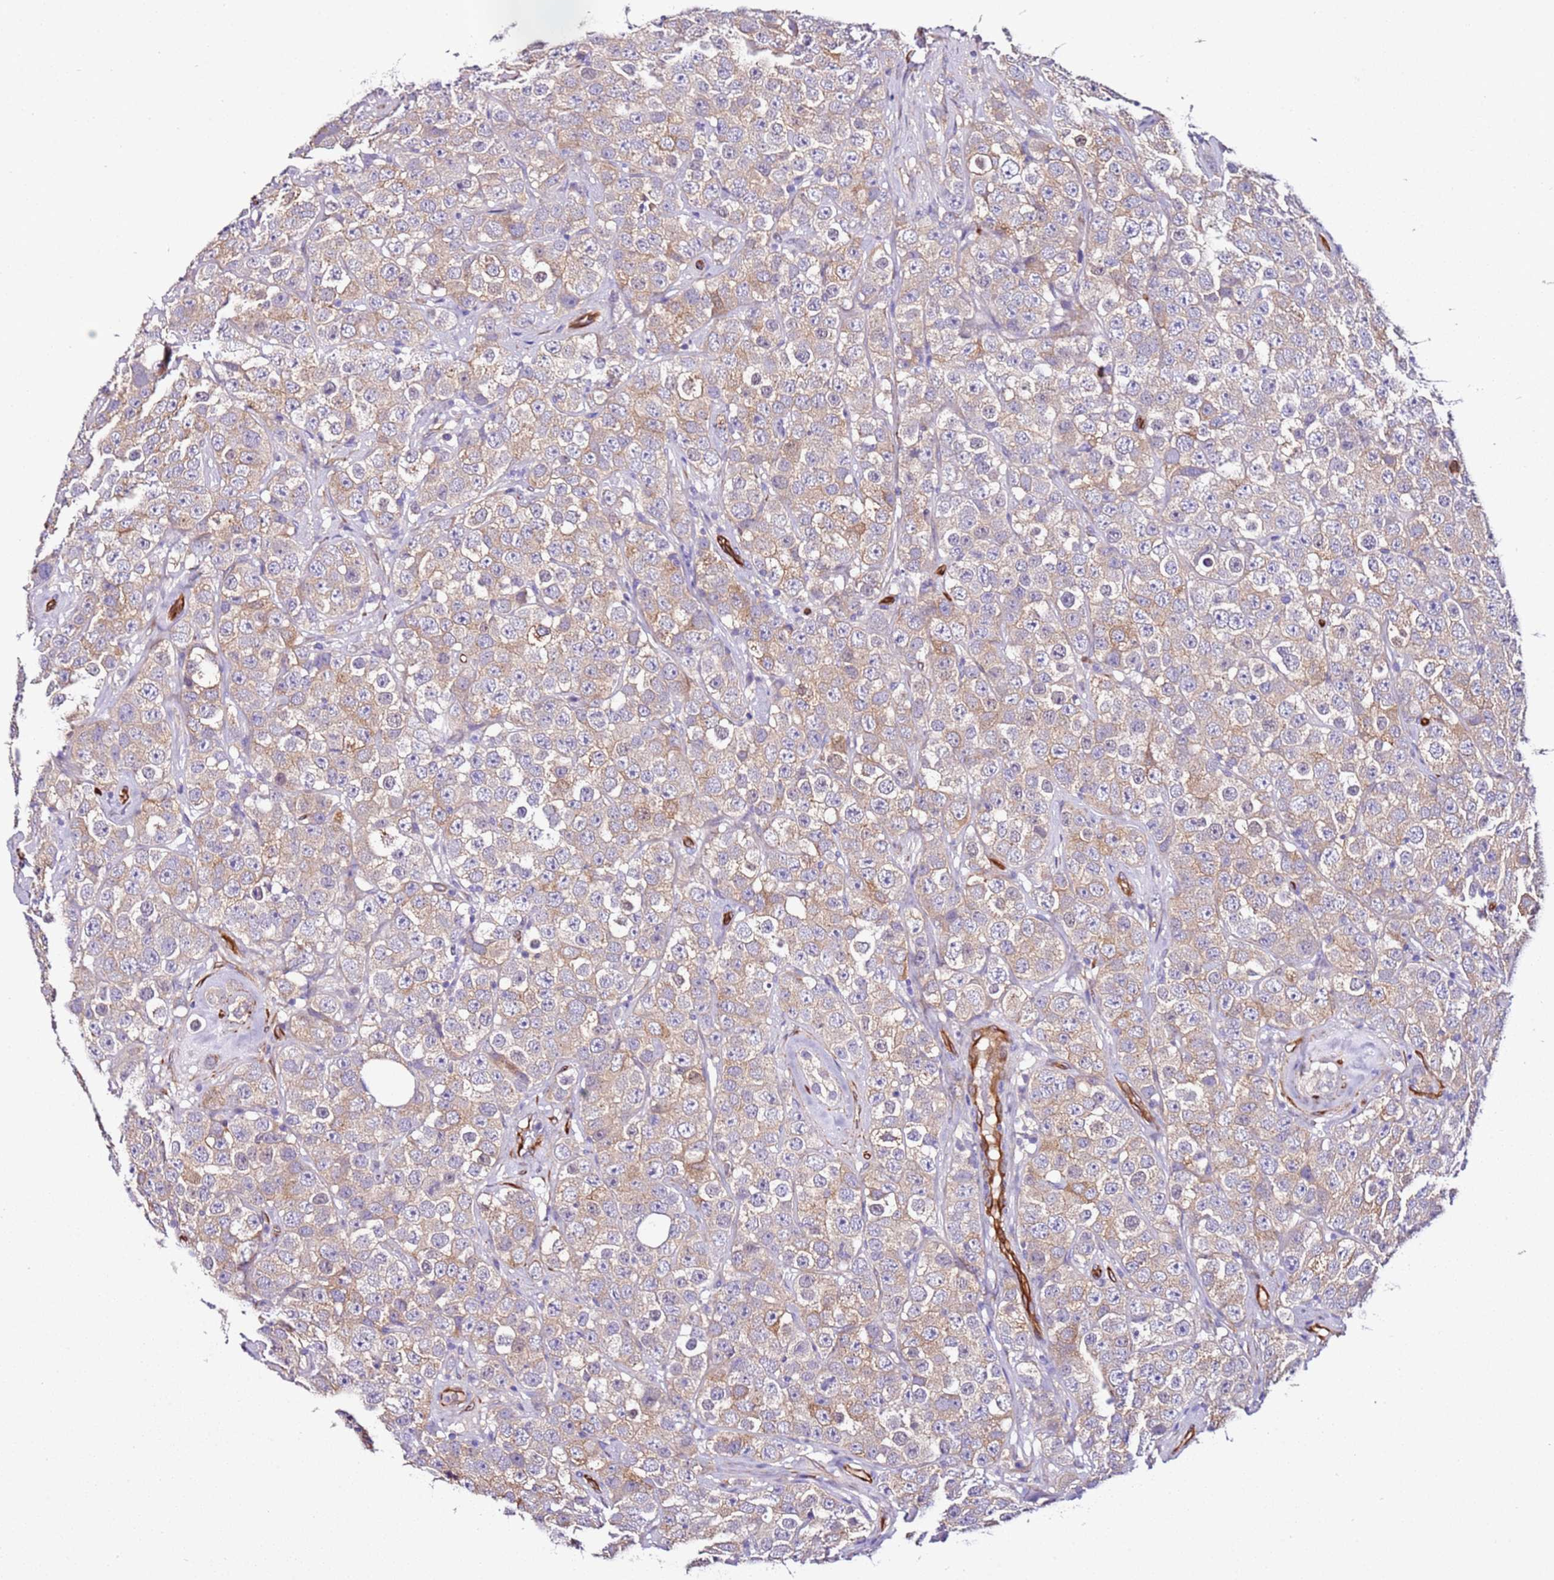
{"staining": {"intensity": "weak", "quantity": "25%-75%", "location": "cytoplasmic/membranous"}, "tissue": "testis cancer", "cell_type": "Tumor cells", "image_type": "cancer", "snomed": [{"axis": "morphology", "description": "Seminoma, NOS"}, {"axis": "topography", "description": "Testis"}], "caption": "Immunohistochemistry (IHC) micrograph of neoplastic tissue: human testis seminoma stained using immunohistochemistry demonstrates low levels of weak protein expression localized specifically in the cytoplasmic/membranous of tumor cells, appearing as a cytoplasmic/membranous brown color.", "gene": "FAM174C", "patient": {"sex": "male", "age": 28}}